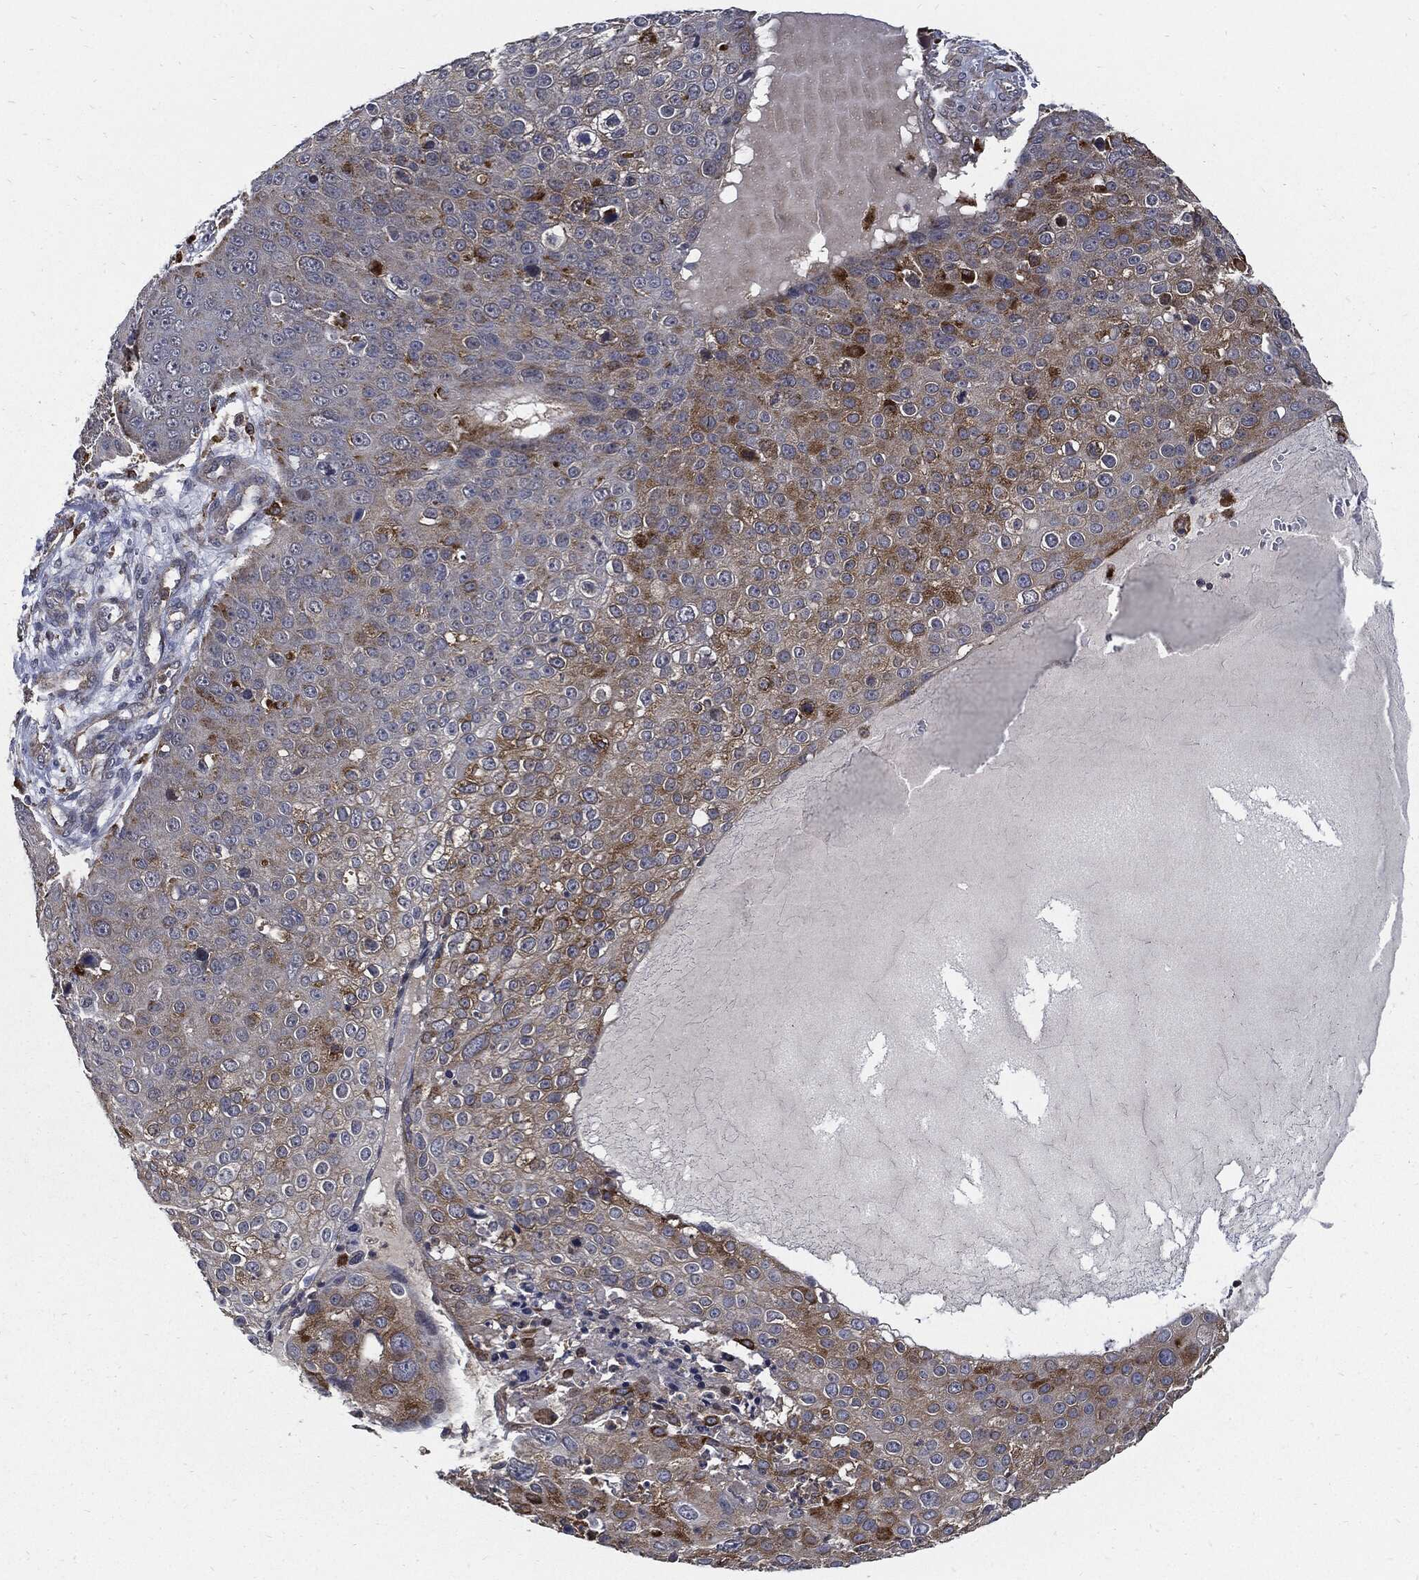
{"staining": {"intensity": "moderate", "quantity": "<25%", "location": "cytoplasmic/membranous"}, "tissue": "skin cancer", "cell_type": "Tumor cells", "image_type": "cancer", "snomed": [{"axis": "morphology", "description": "Squamous cell carcinoma, NOS"}, {"axis": "topography", "description": "Skin"}], "caption": "Skin cancer stained for a protein (brown) displays moderate cytoplasmic/membranous positive positivity in about <25% of tumor cells.", "gene": "SLC31A2", "patient": {"sex": "male", "age": 71}}